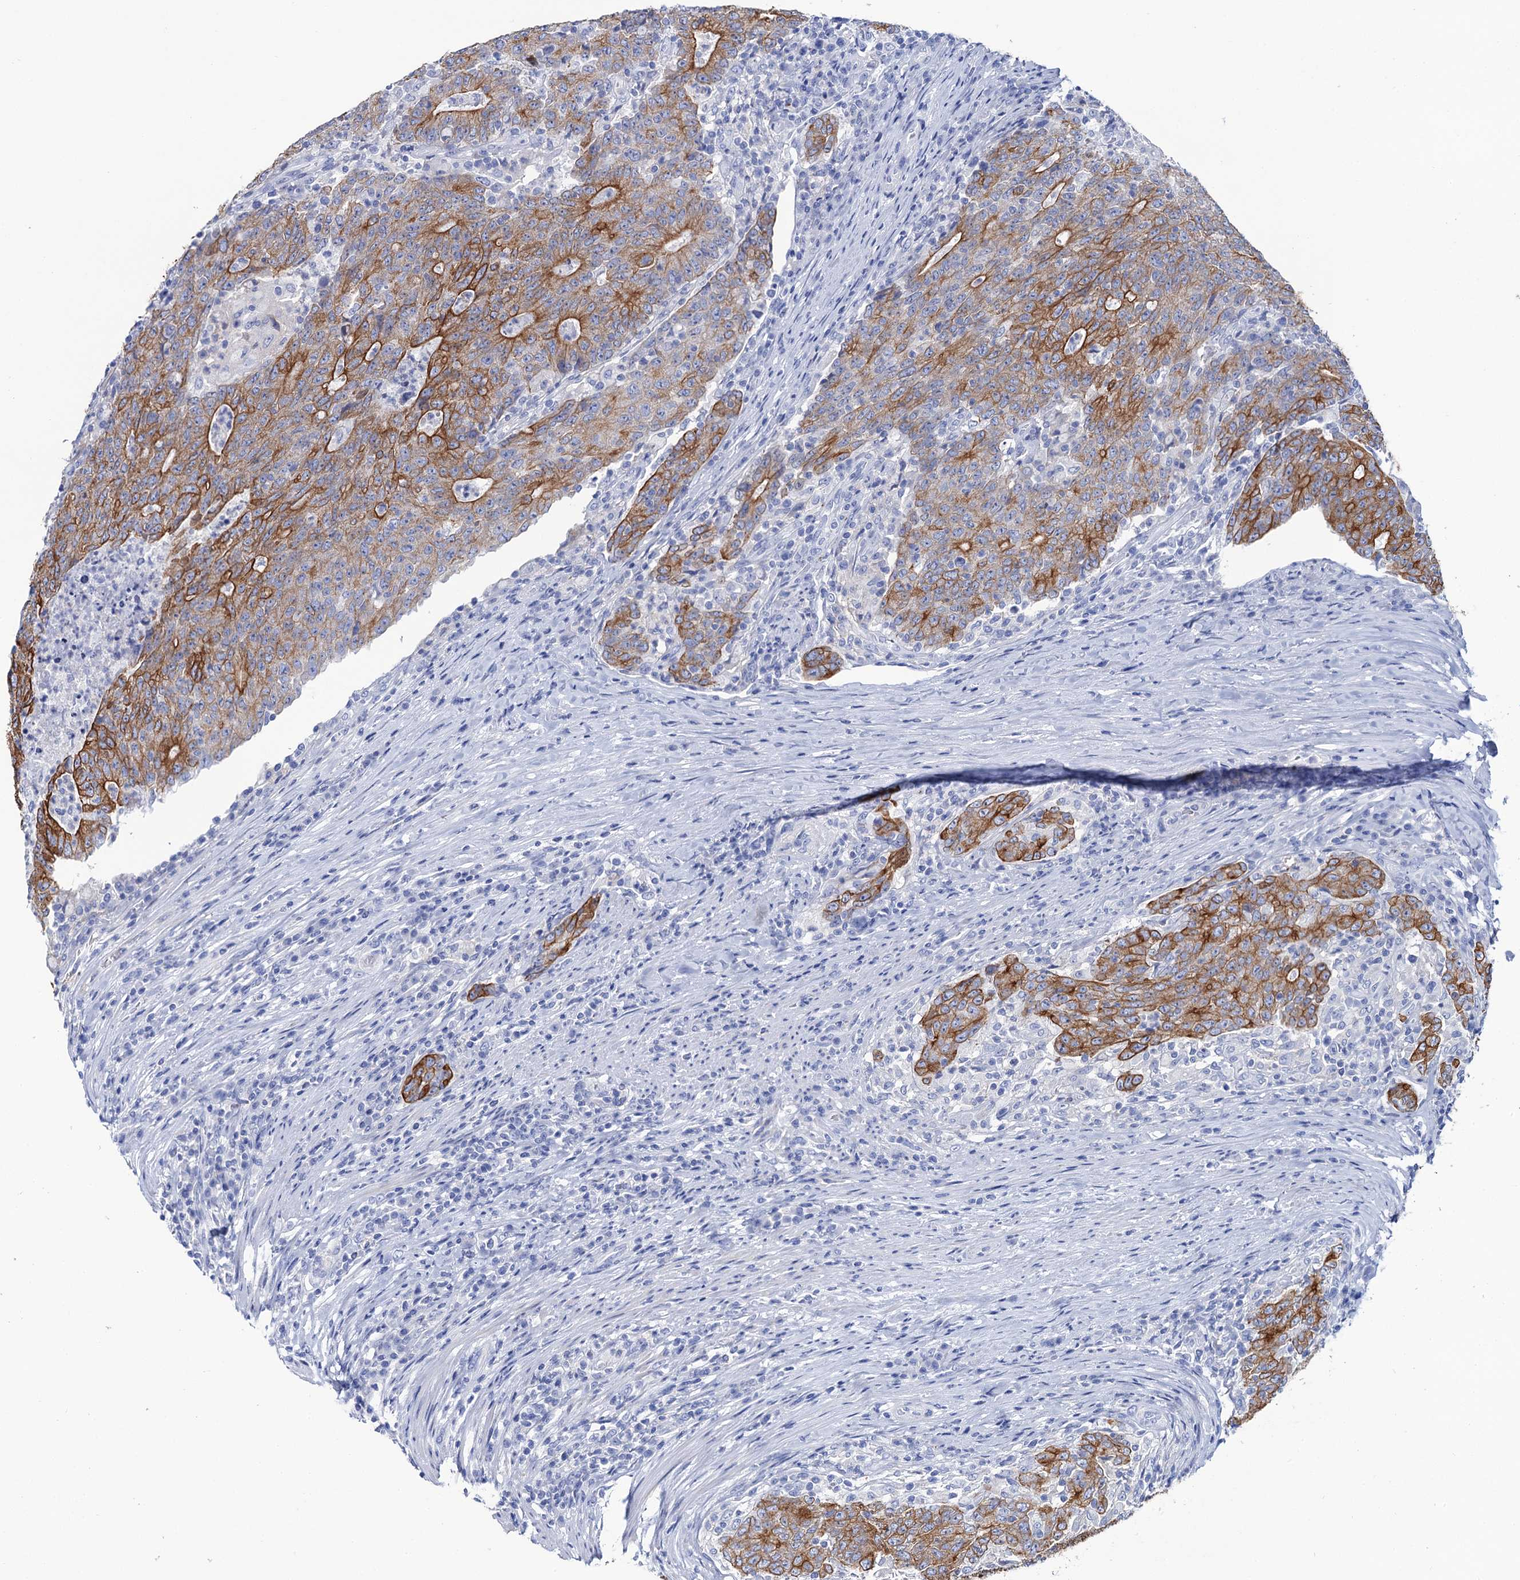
{"staining": {"intensity": "moderate", "quantity": "25%-75%", "location": "cytoplasmic/membranous"}, "tissue": "colorectal cancer", "cell_type": "Tumor cells", "image_type": "cancer", "snomed": [{"axis": "morphology", "description": "Adenocarcinoma, NOS"}, {"axis": "topography", "description": "Colon"}], "caption": "IHC (DAB (3,3'-diaminobenzidine)) staining of colorectal cancer (adenocarcinoma) demonstrates moderate cytoplasmic/membranous protein expression in about 25%-75% of tumor cells.", "gene": "RAB3IP", "patient": {"sex": "female", "age": 75}}